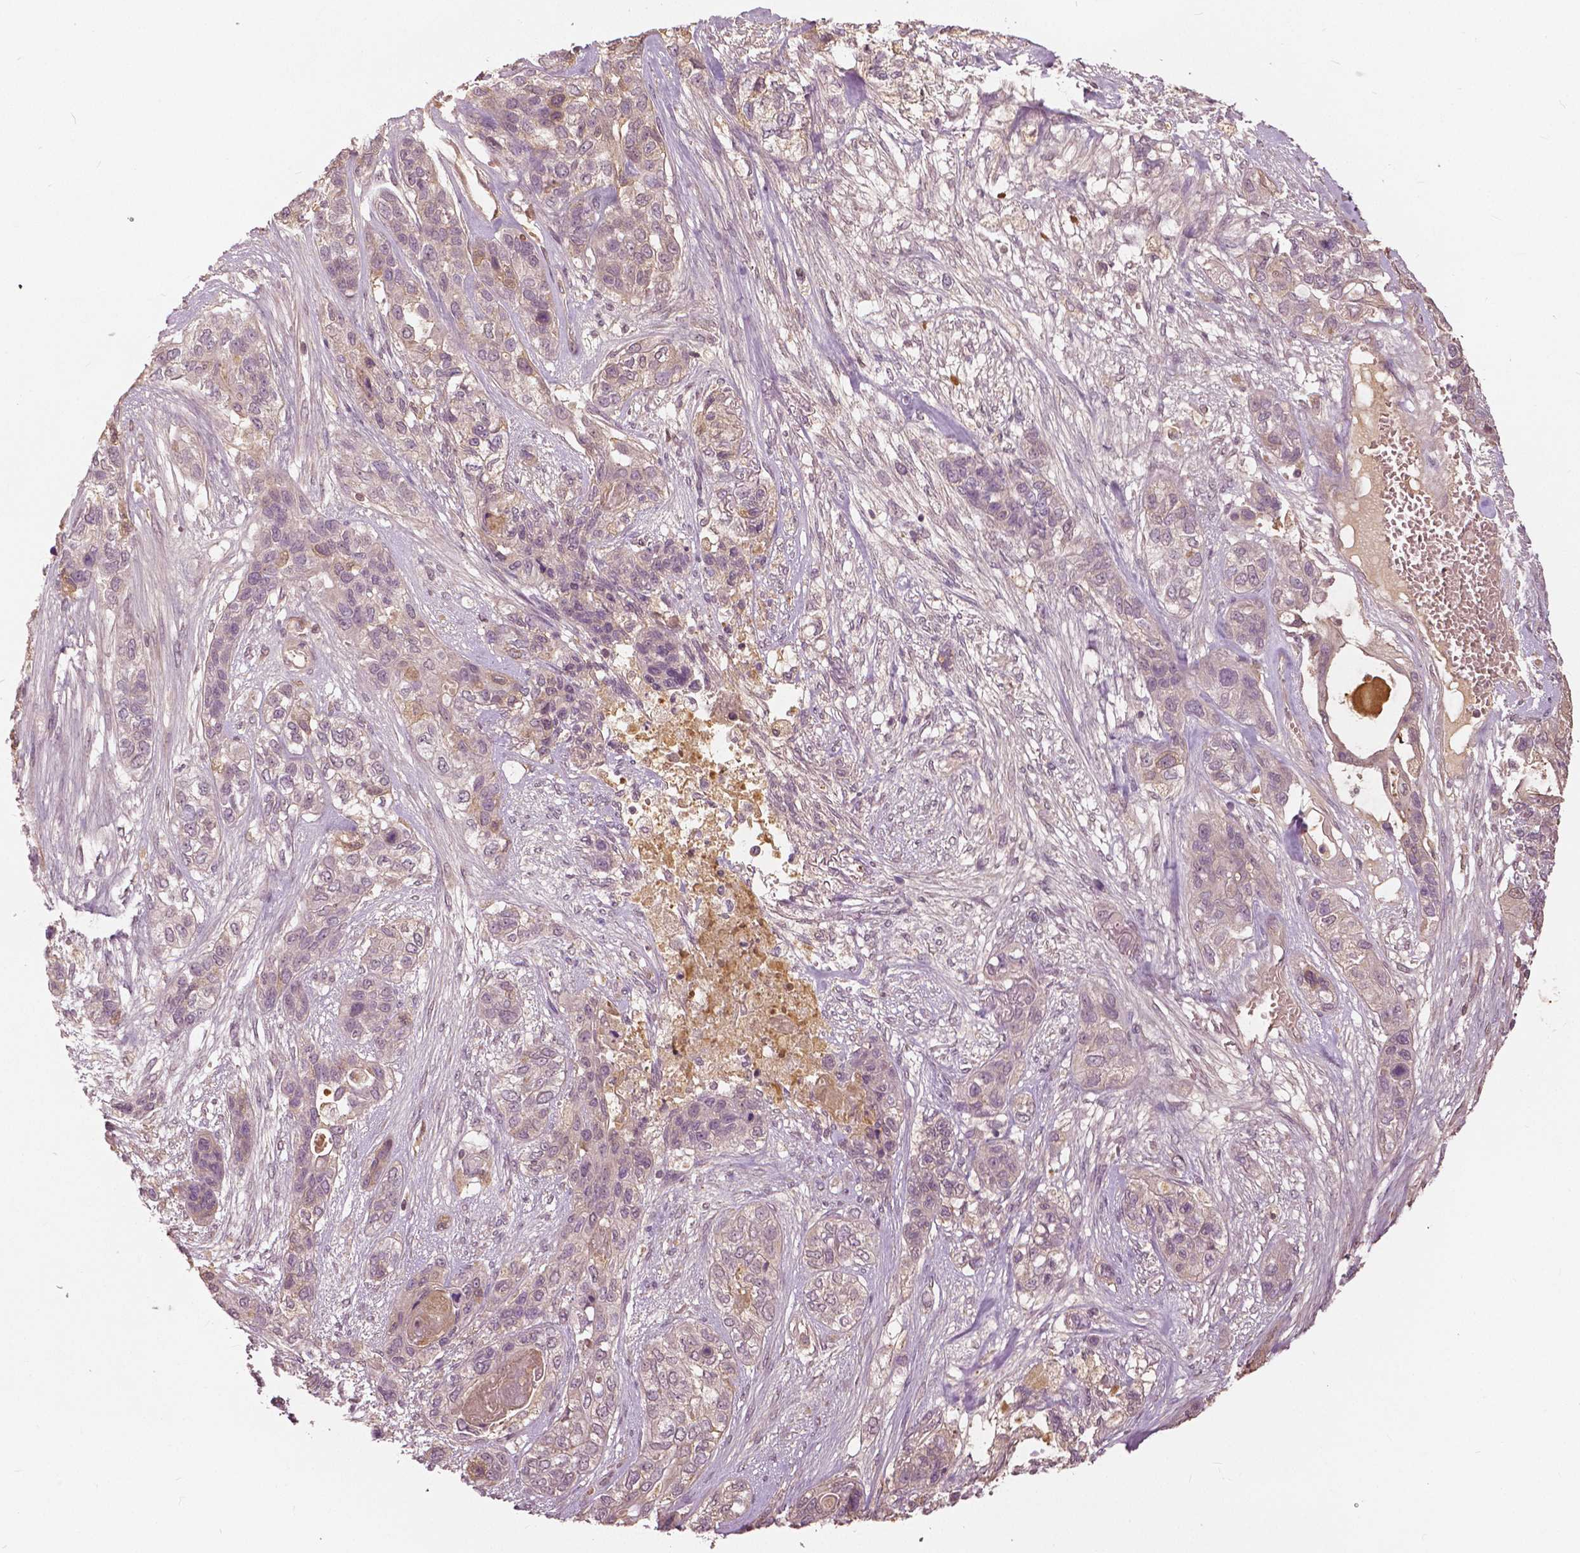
{"staining": {"intensity": "weak", "quantity": "<25%", "location": "nuclear"}, "tissue": "lung cancer", "cell_type": "Tumor cells", "image_type": "cancer", "snomed": [{"axis": "morphology", "description": "Squamous cell carcinoma, NOS"}, {"axis": "topography", "description": "Lung"}], "caption": "Immunohistochemistry (IHC) photomicrograph of neoplastic tissue: human lung squamous cell carcinoma stained with DAB displays no significant protein staining in tumor cells.", "gene": "ANGPTL4", "patient": {"sex": "female", "age": 70}}